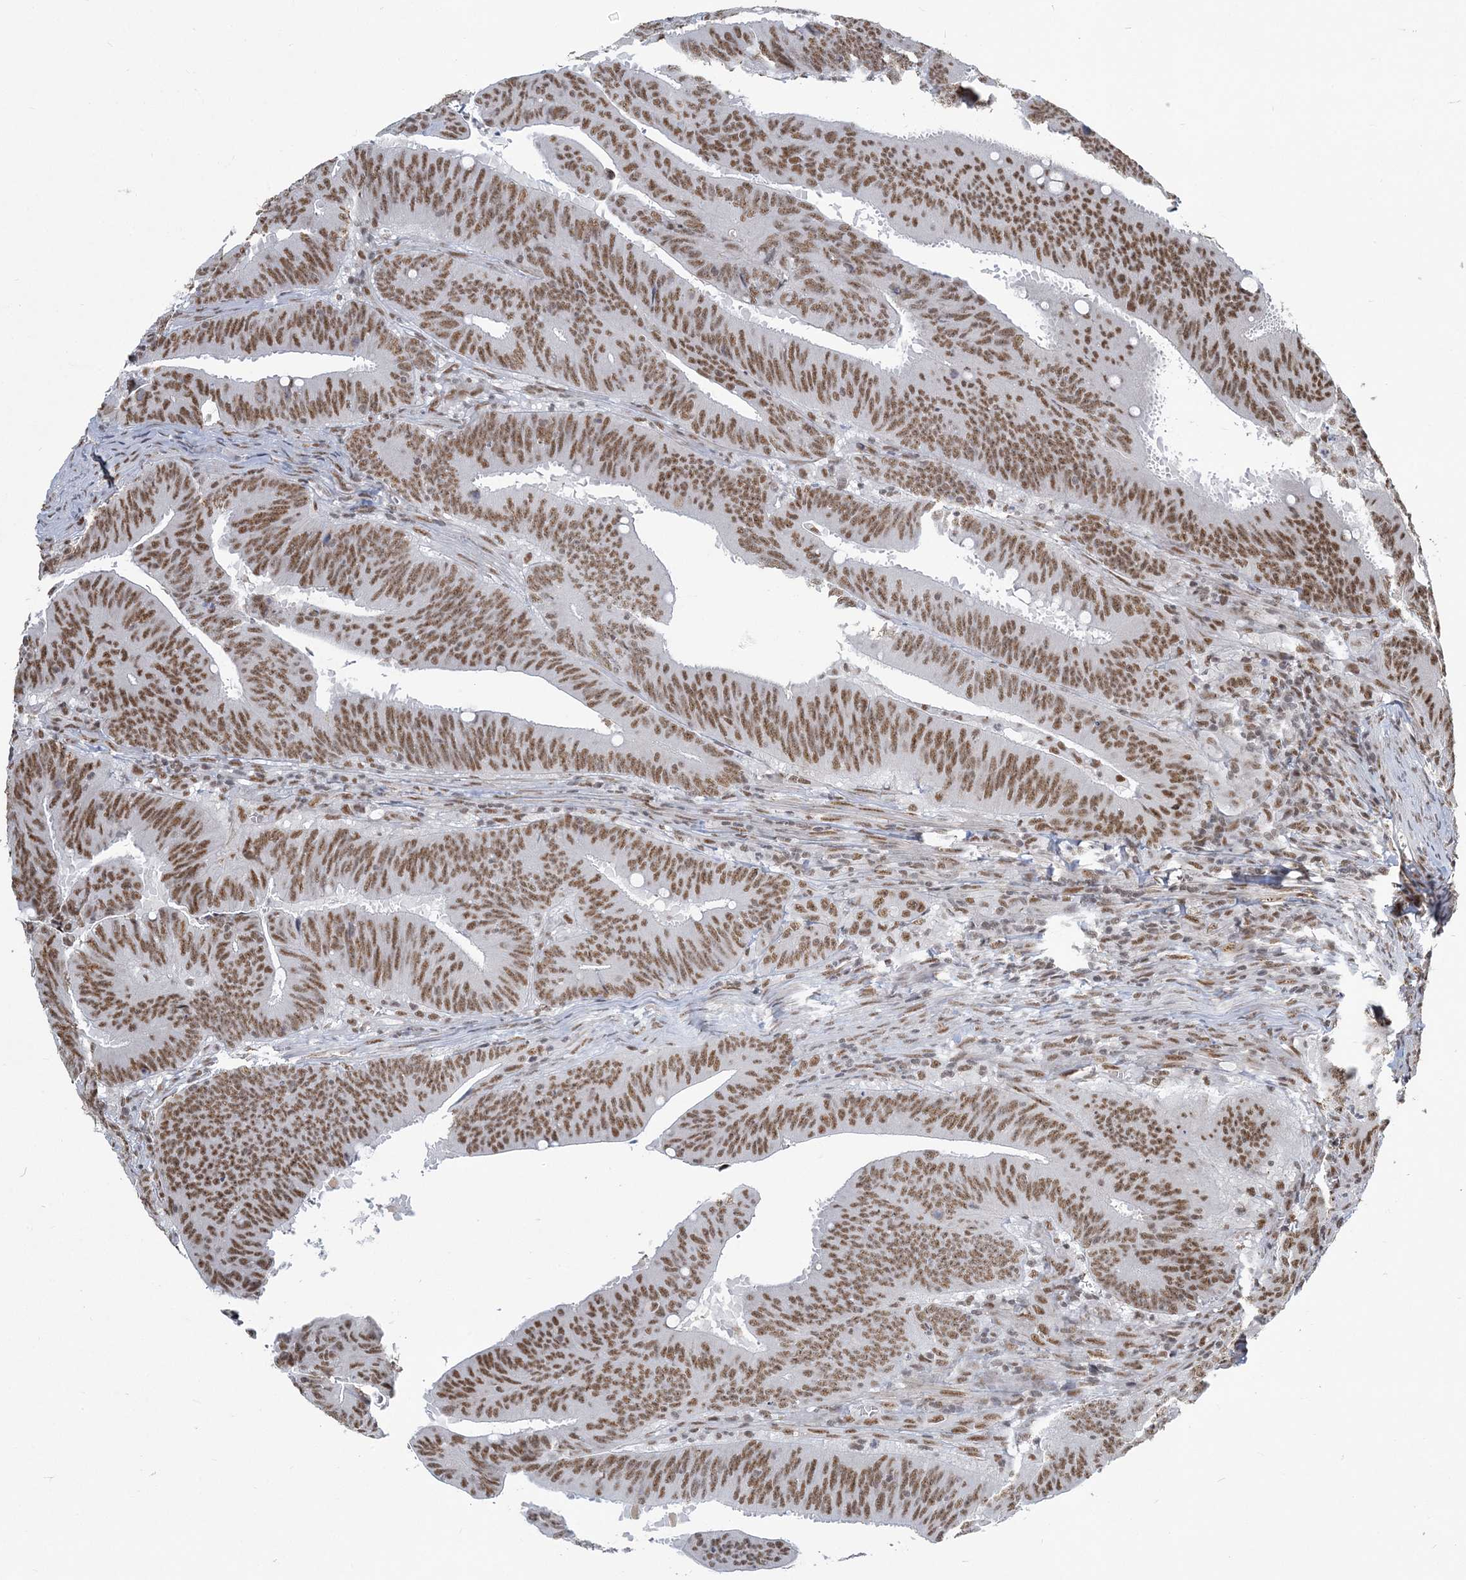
{"staining": {"intensity": "moderate", "quantity": ">75%", "location": "nuclear"}, "tissue": "colorectal cancer", "cell_type": "Tumor cells", "image_type": "cancer", "snomed": [{"axis": "morphology", "description": "Adenocarcinoma, NOS"}, {"axis": "topography", "description": "Colon"}], "caption": "Immunohistochemistry (IHC) (DAB (3,3'-diaminobenzidine)) staining of human adenocarcinoma (colorectal) reveals moderate nuclear protein expression in approximately >75% of tumor cells.", "gene": "PLRG1", "patient": {"sex": "male", "age": 45}}